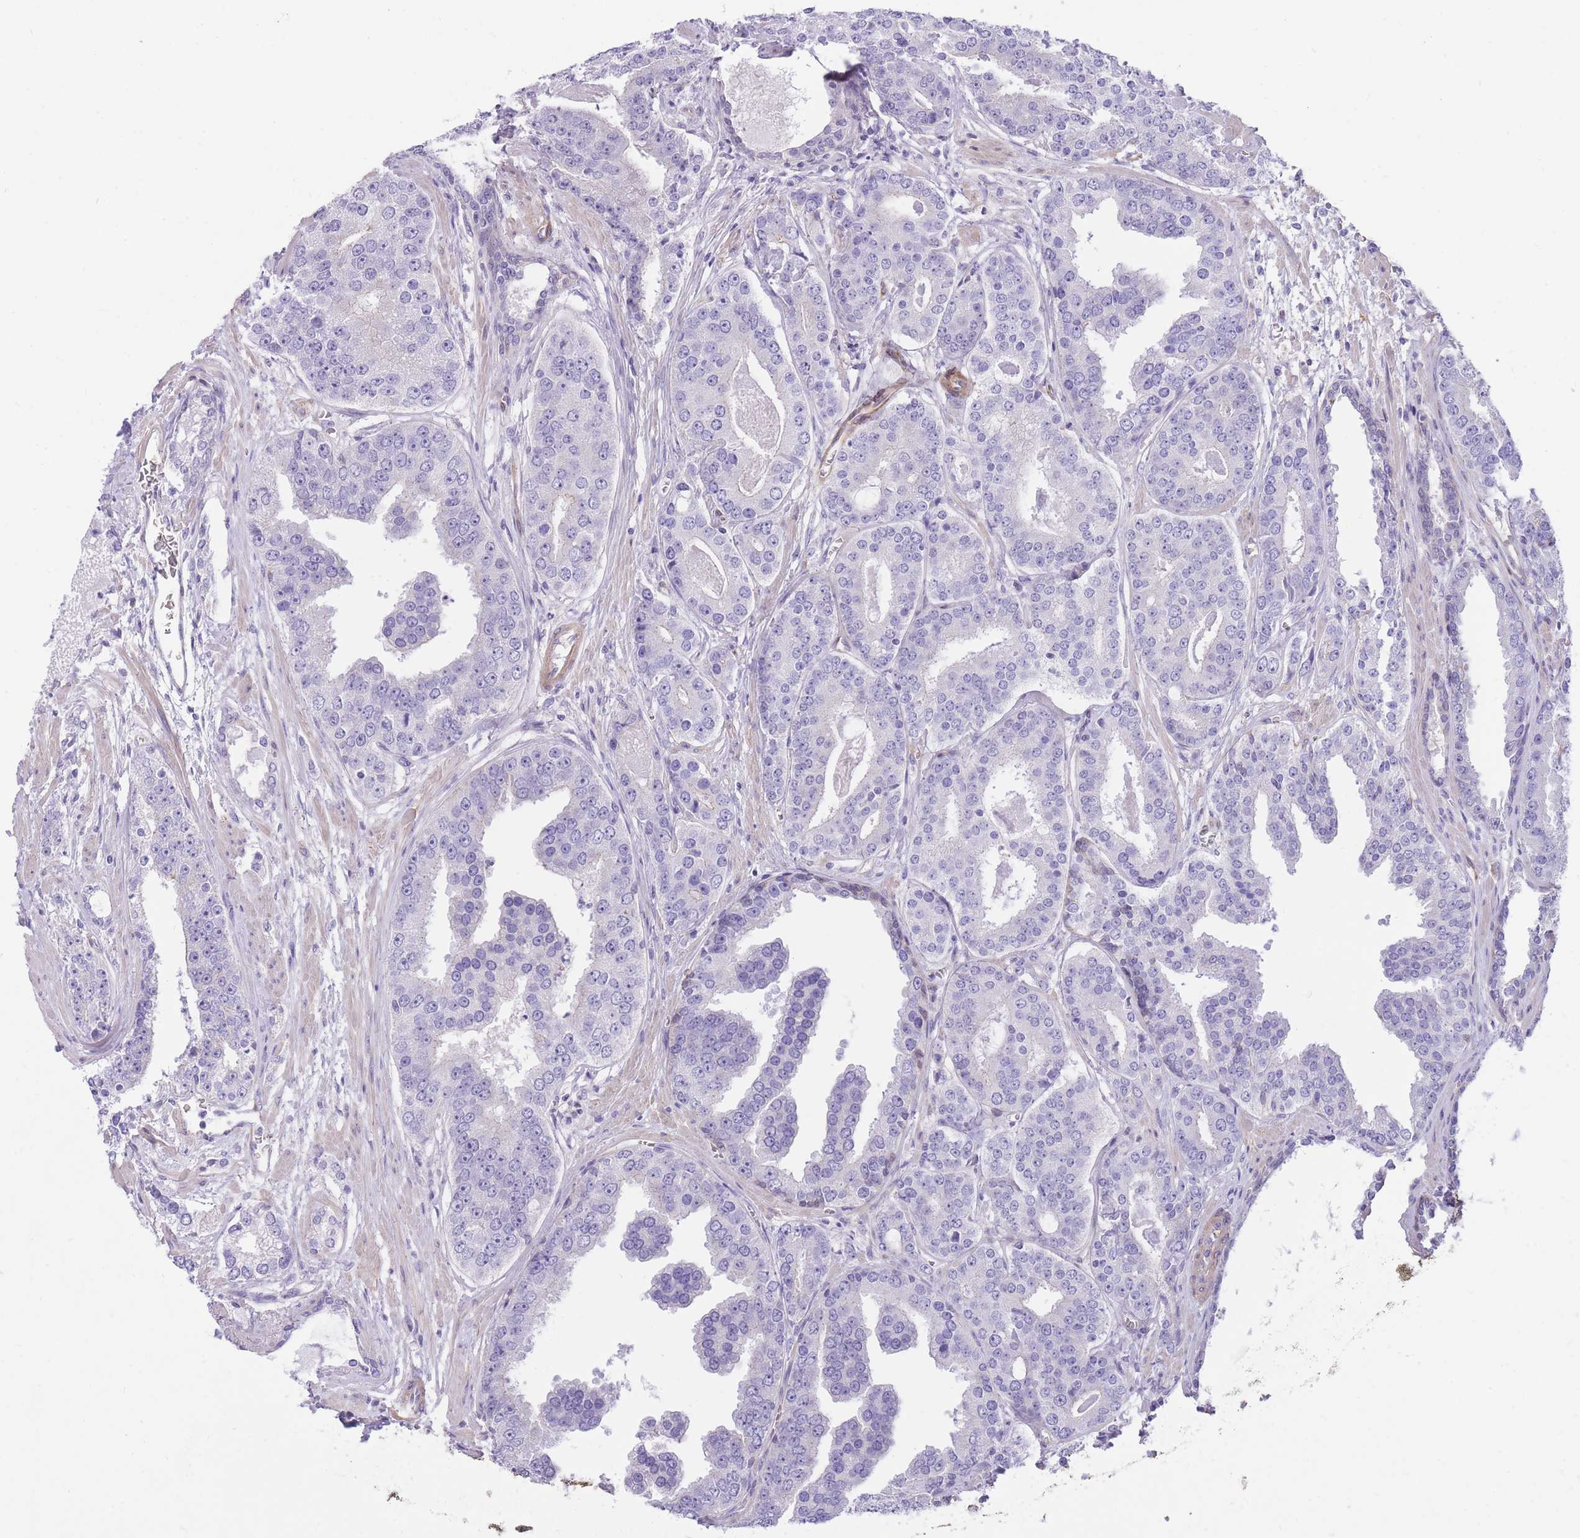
{"staining": {"intensity": "negative", "quantity": "none", "location": "none"}, "tissue": "prostate cancer", "cell_type": "Tumor cells", "image_type": "cancer", "snomed": [{"axis": "morphology", "description": "Adenocarcinoma, High grade"}, {"axis": "topography", "description": "Prostate"}], "caption": "The photomicrograph demonstrates no significant staining in tumor cells of prostate adenocarcinoma (high-grade).", "gene": "OR11H12", "patient": {"sex": "male", "age": 71}}